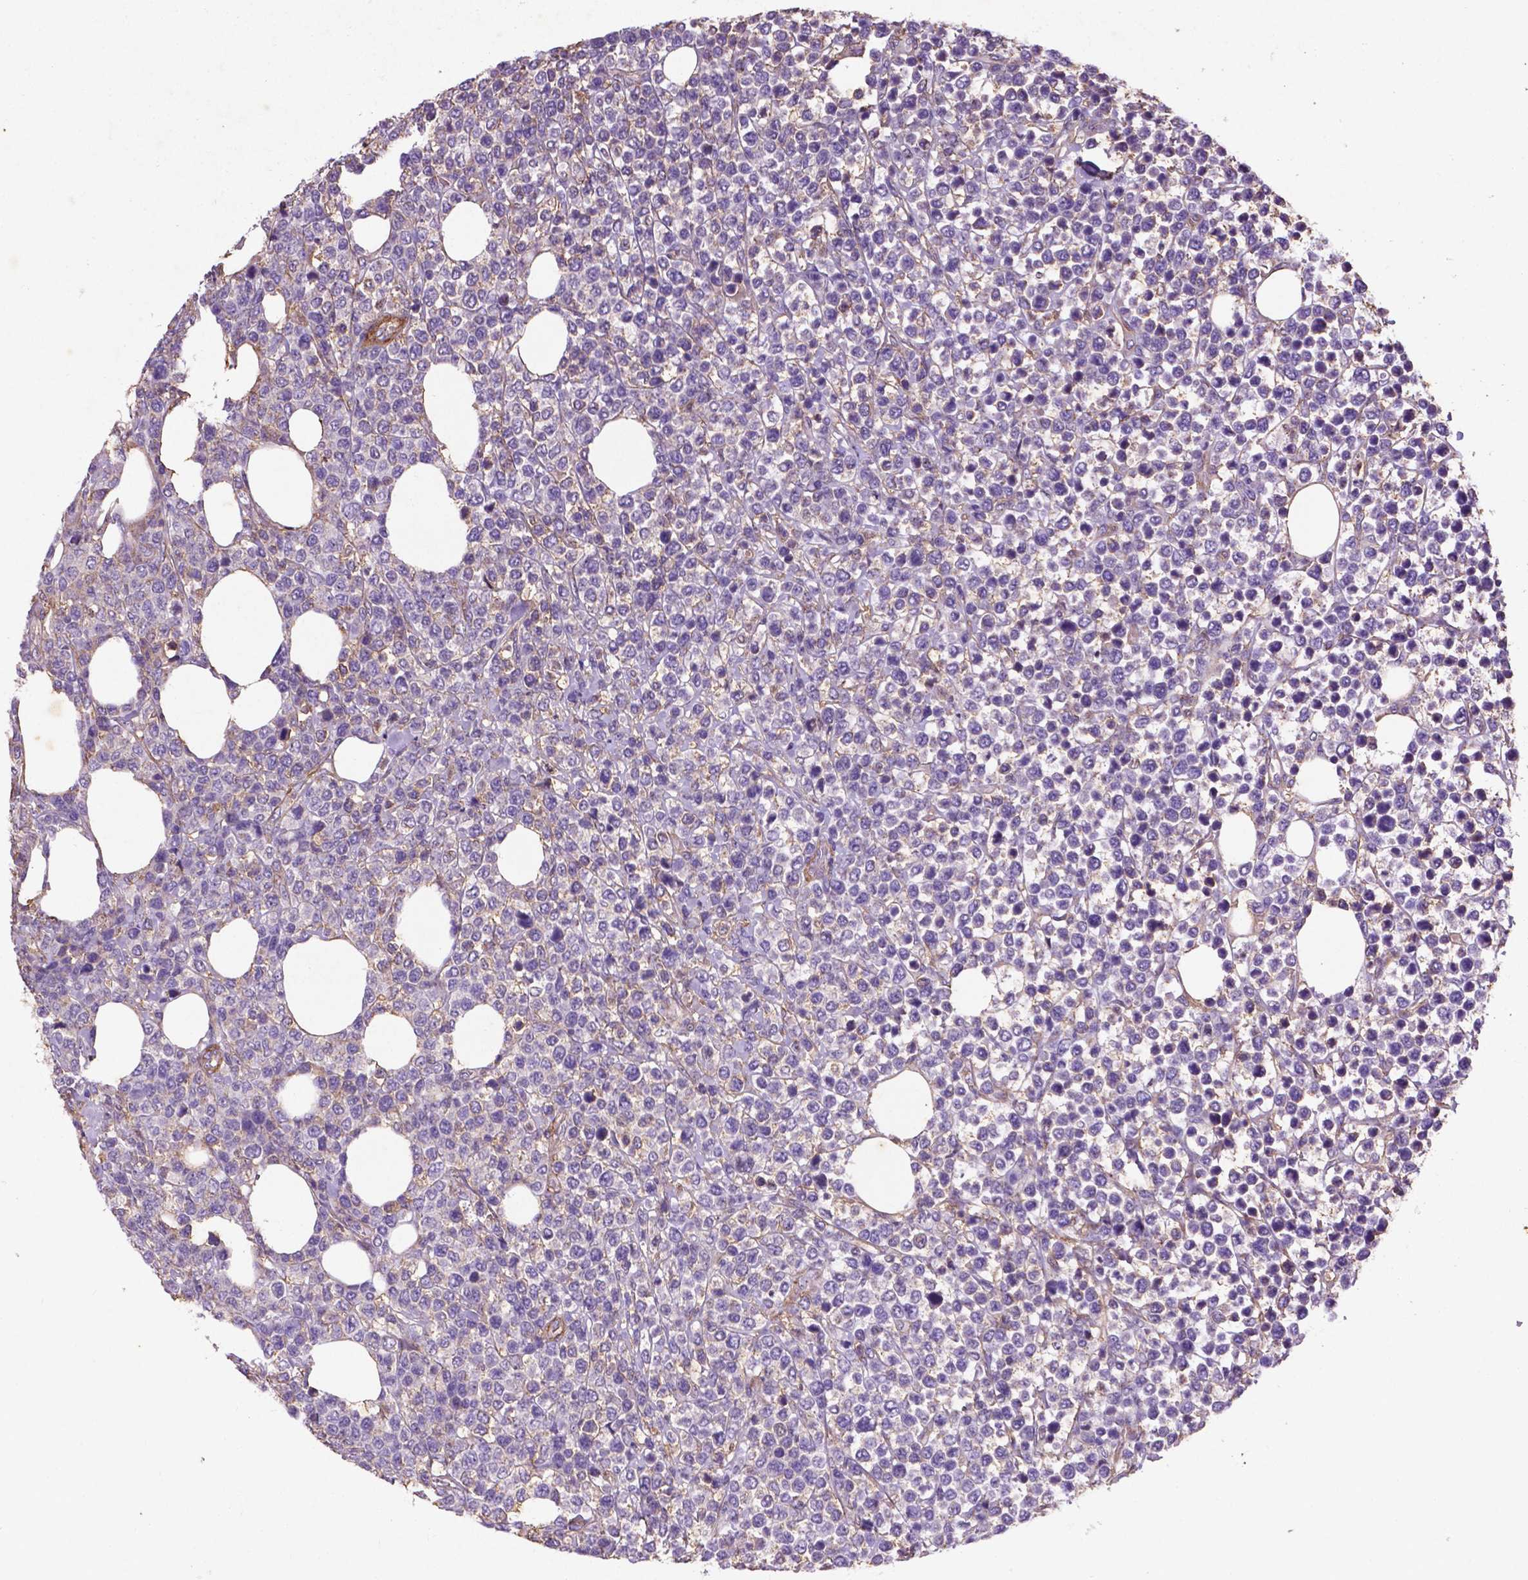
{"staining": {"intensity": "negative", "quantity": "none", "location": "none"}, "tissue": "lymphoma", "cell_type": "Tumor cells", "image_type": "cancer", "snomed": [{"axis": "morphology", "description": "Malignant lymphoma, non-Hodgkin's type, High grade"}, {"axis": "topography", "description": "Soft tissue"}], "caption": "Human malignant lymphoma, non-Hodgkin's type (high-grade) stained for a protein using IHC reveals no positivity in tumor cells.", "gene": "RRAS", "patient": {"sex": "female", "age": 56}}